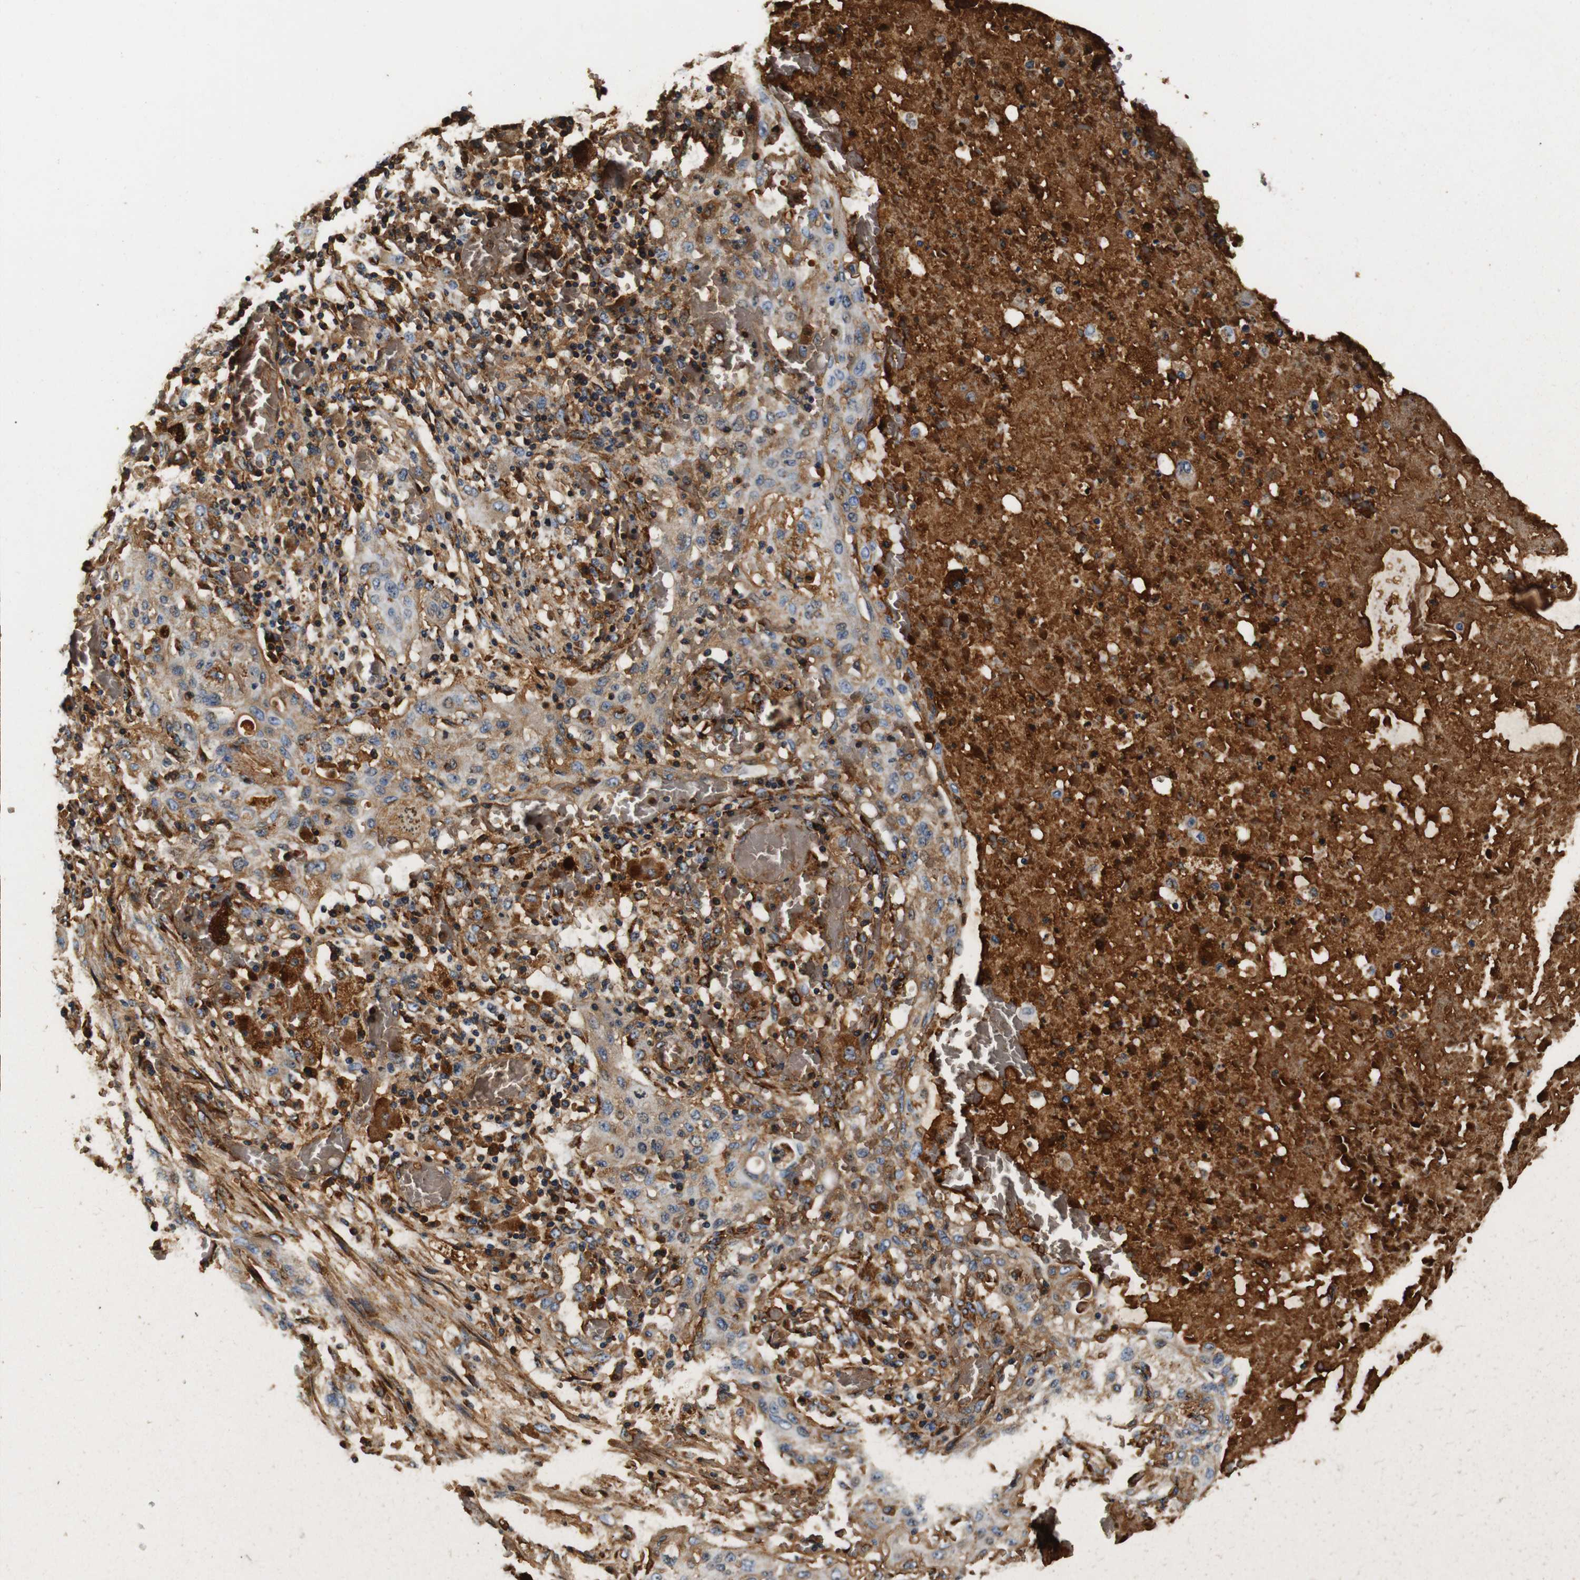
{"staining": {"intensity": "moderate", "quantity": "<25%", "location": "cytoplasmic/membranous"}, "tissue": "lung cancer", "cell_type": "Tumor cells", "image_type": "cancer", "snomed": [{"axis": "morphology", "description": "Squamous cell carcinoma, NOS"}, {"axis": "topography", "description": "Lung"}], "caption": "Immunohistochemistry (IHC) of squamous cell carcinoma (lung) exhibits low levels of moderate cytoplasmic/membranous expression in approximately <25% of tumor cells. The staining was performed using DAB, with brown indicating positive protein expression. Nuclei are stained blue with hematoxylin.", "gene": "COL1A1", "patient": {"sex": "female", "age": 47}}